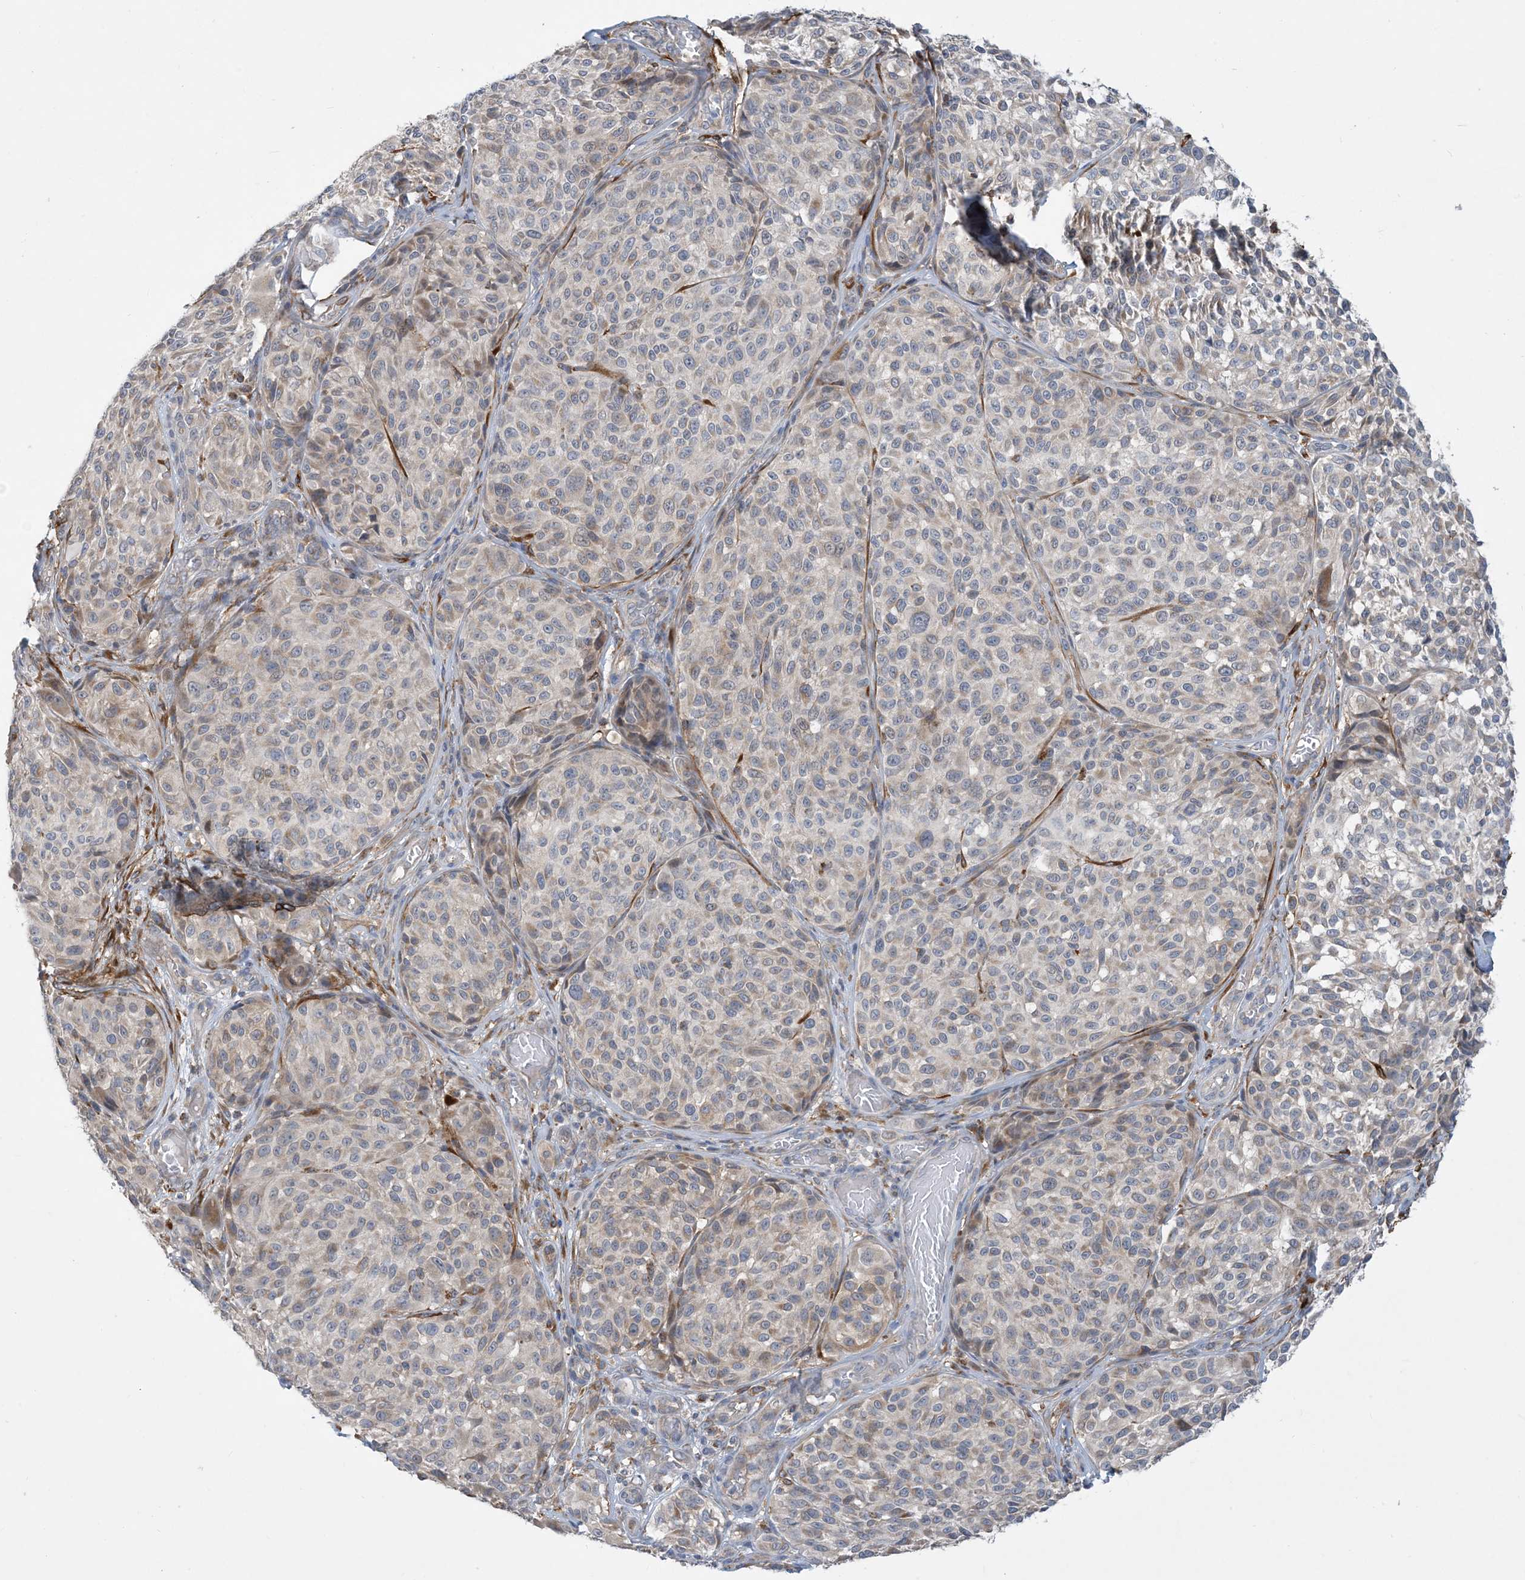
{"staining": {"intensity": "weak", "quantity": "<25%", "location": "cytoplasmic/membranous"}, "tissue": "melanoma", "cell_type": "Tumor cells", "image_type": "cancer", "snomed": [{"axis": "morphology", "description": "Malignant melanoma, NOS"}, {"axis": "topography", "description": "Skin"}], "caption": "The IHC micrograph has no significant positivity in tumor cells of melanoma tissue. (Brightfield microscopy of DAB (3,3'-diaminobenzidine) immunohistochemistry (IHC) at high magnification).", "gene": "EIF2A", "patient": {"sex": "male", "age": 83}}